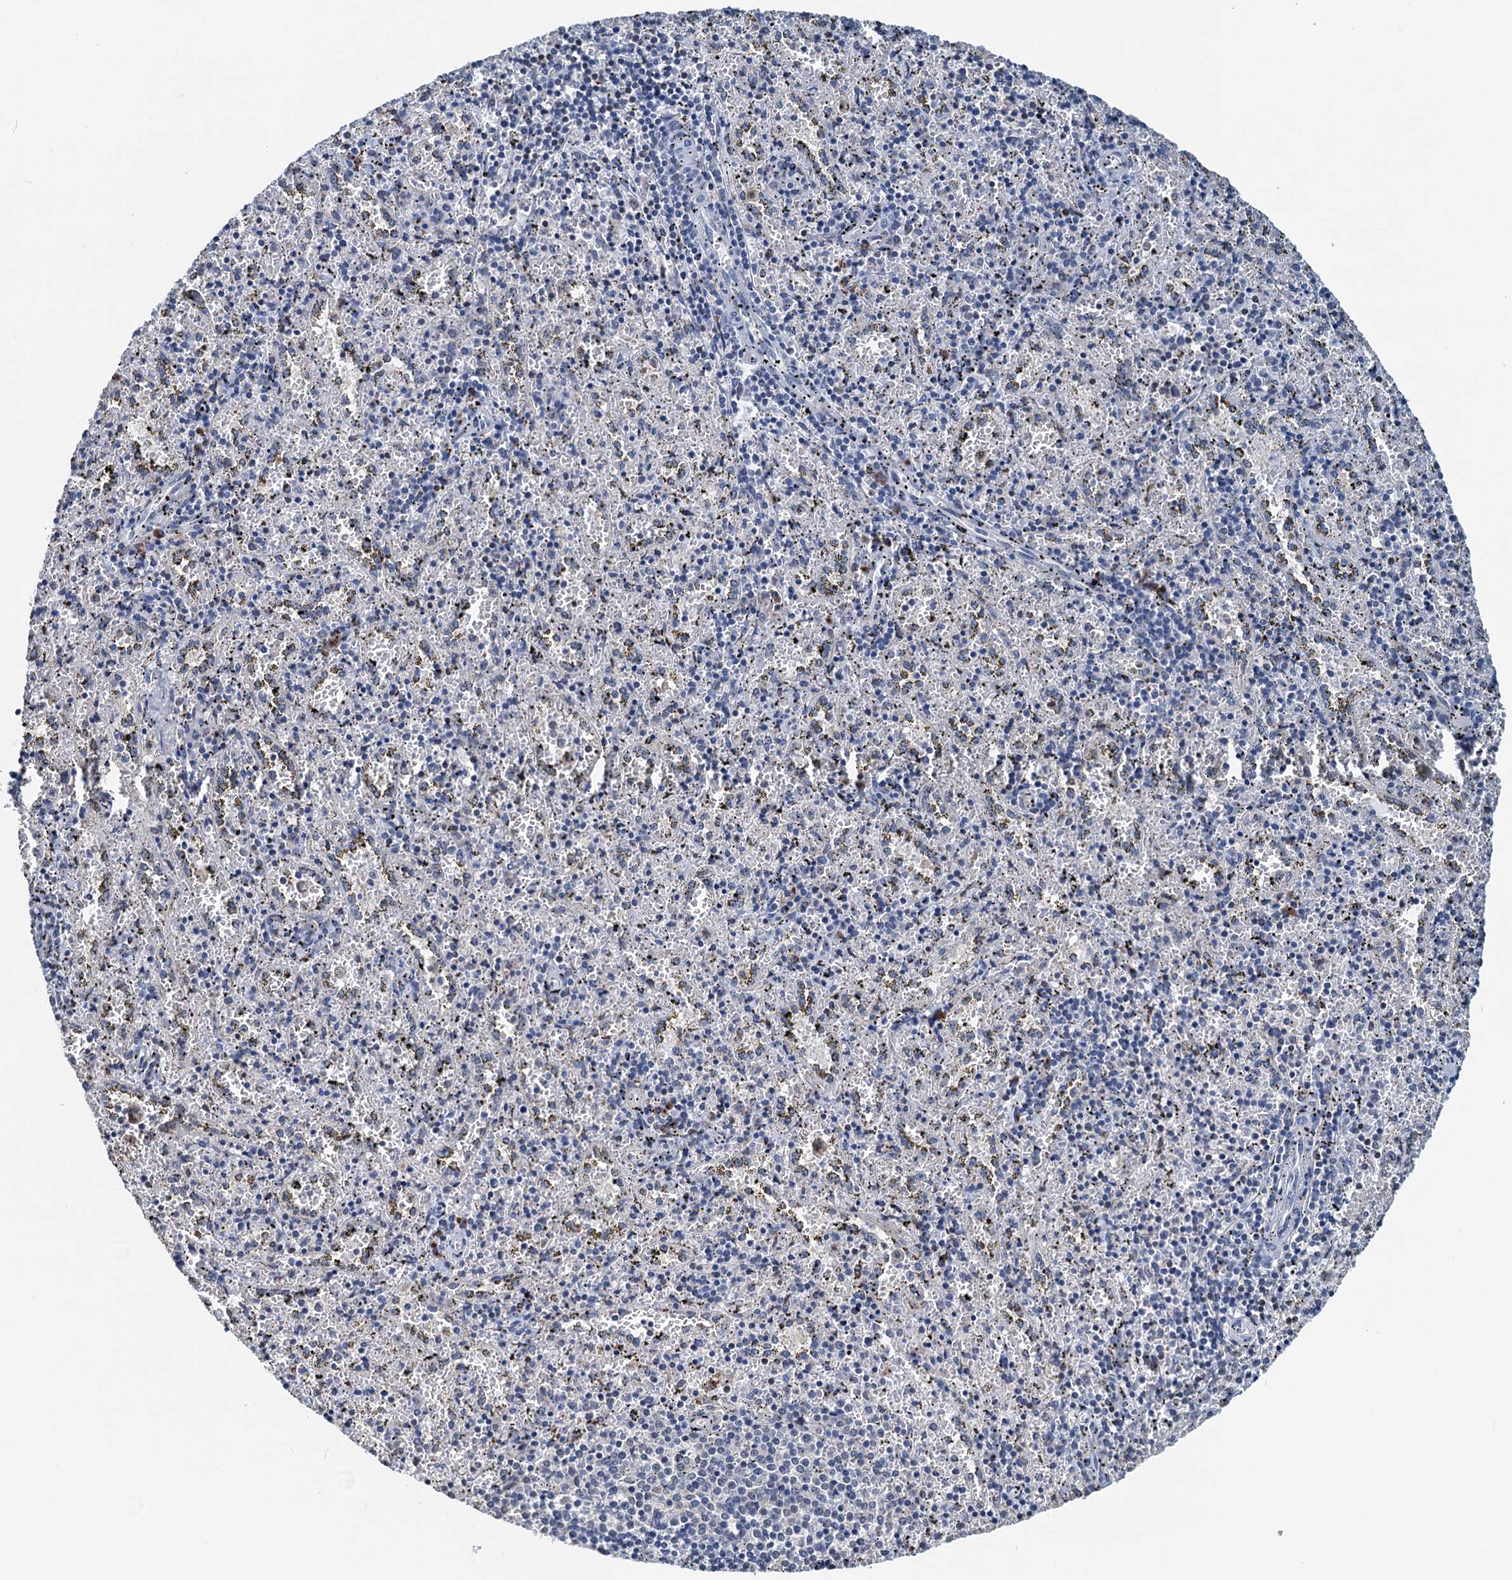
{"staining": {"intensity": "negative", "quantity": "none", "location": "none"}, "tissue": "spleen", "cell_type": "Cells in red pulp", "image_type": "normal", "snomed": [{"axis": "morphology", "description": "Normal tissue, NOS"}, {"axis": "topography", "description": "Spleen"}], "caption": "DAB (3,3'-diaminobenzidine) immunohistochemical staining of unremarkable spleen shows no significant positivity in cells in red pulp.", "gene": "SHLD1", "patient": {"sex": "male", "age": 11}}